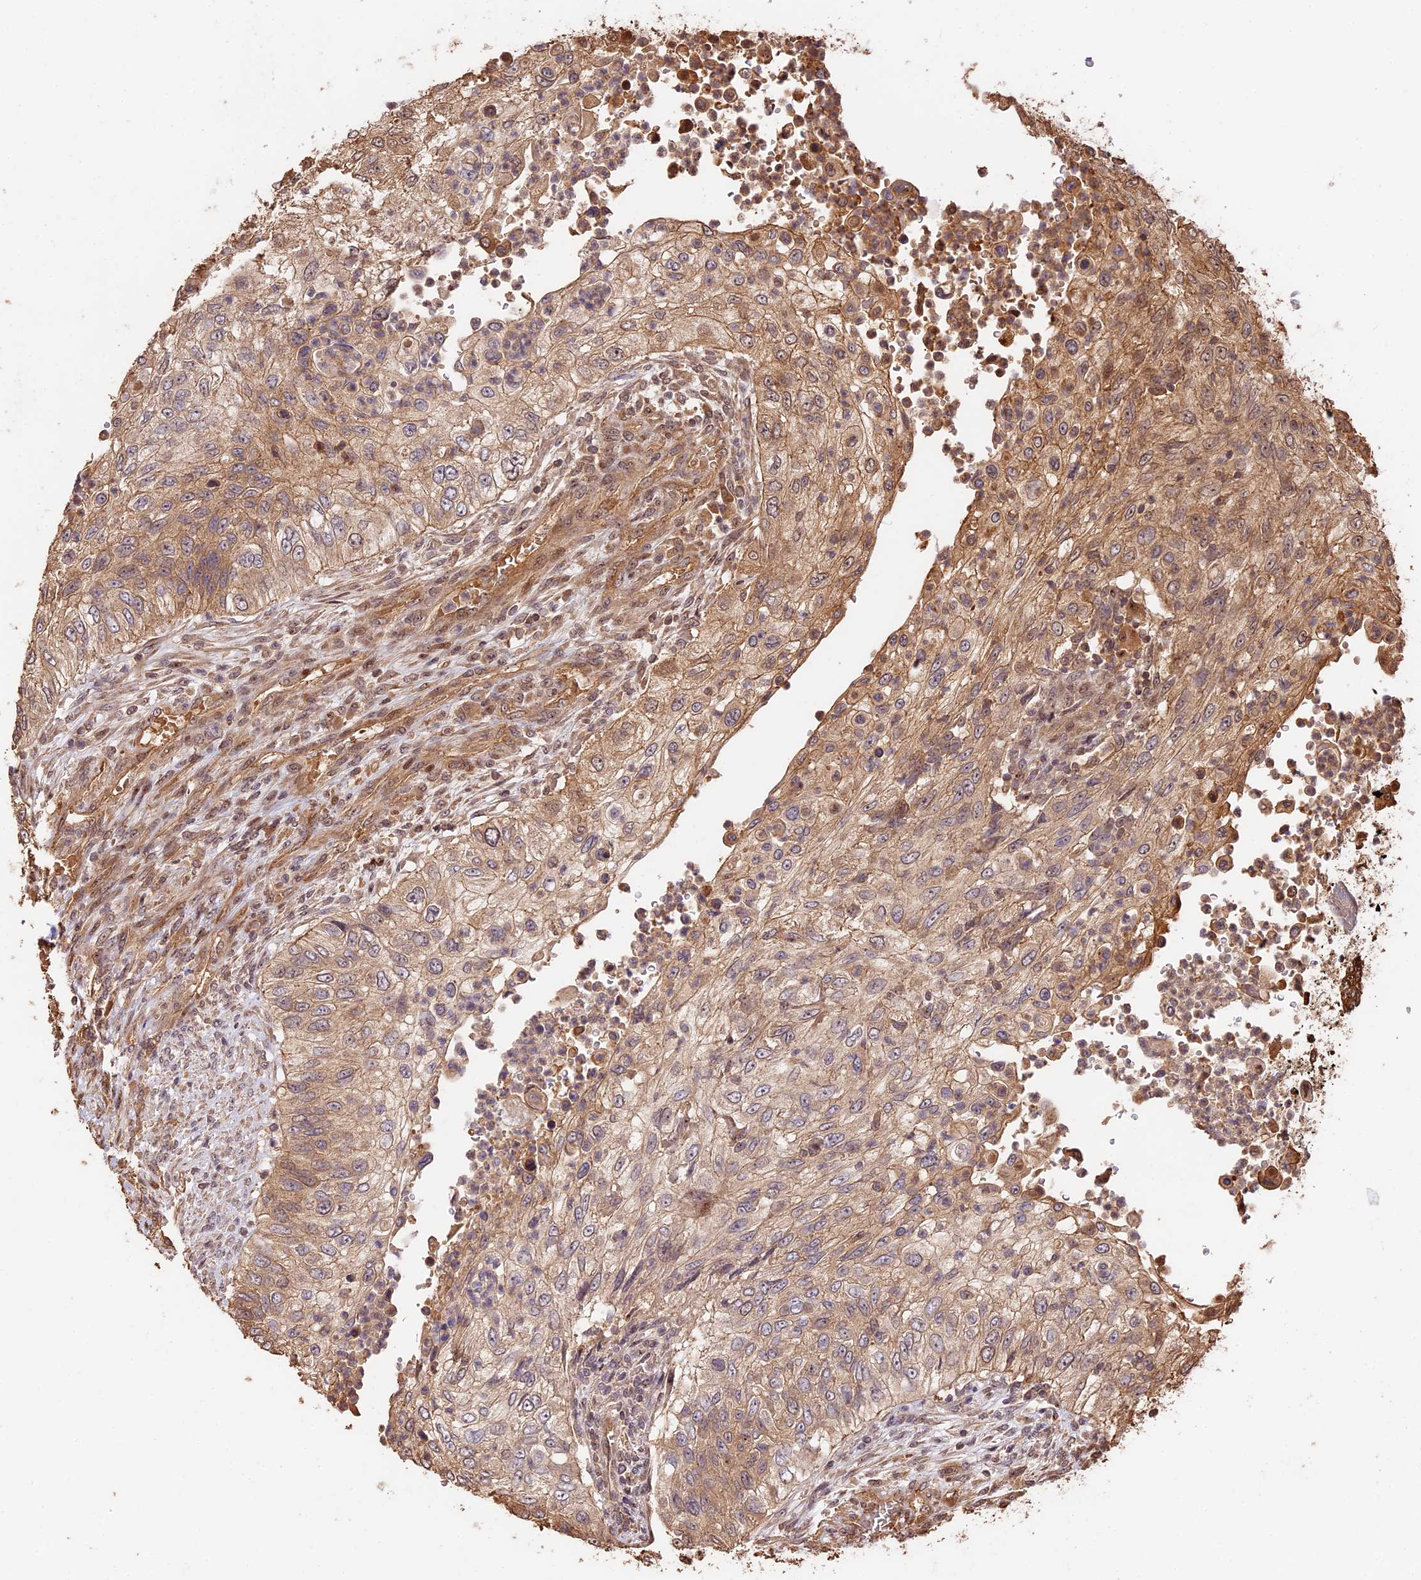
{"staining": {"intensity": "weak", "quantity": ">75%", "location": "cytoplasmic/membranous"}, "tissue": "urothelial cancer", "cell_type": "Tumor cells", "image_type": "cancer", "snomed": [{"axis": "morphology", "description": "Urothelial carcinoma, High grade"}, {"axis": "topography", "description": "Urinary bladder"}], "caption": "Immunohistochemical staining of human urothelial cancer demonstrates low levels of weak cytoplasmic/membranous protein expression in about >75% of tumor cells.", "gene": "PPP1R37", "patient": {"sex": "female", "age": 60}}